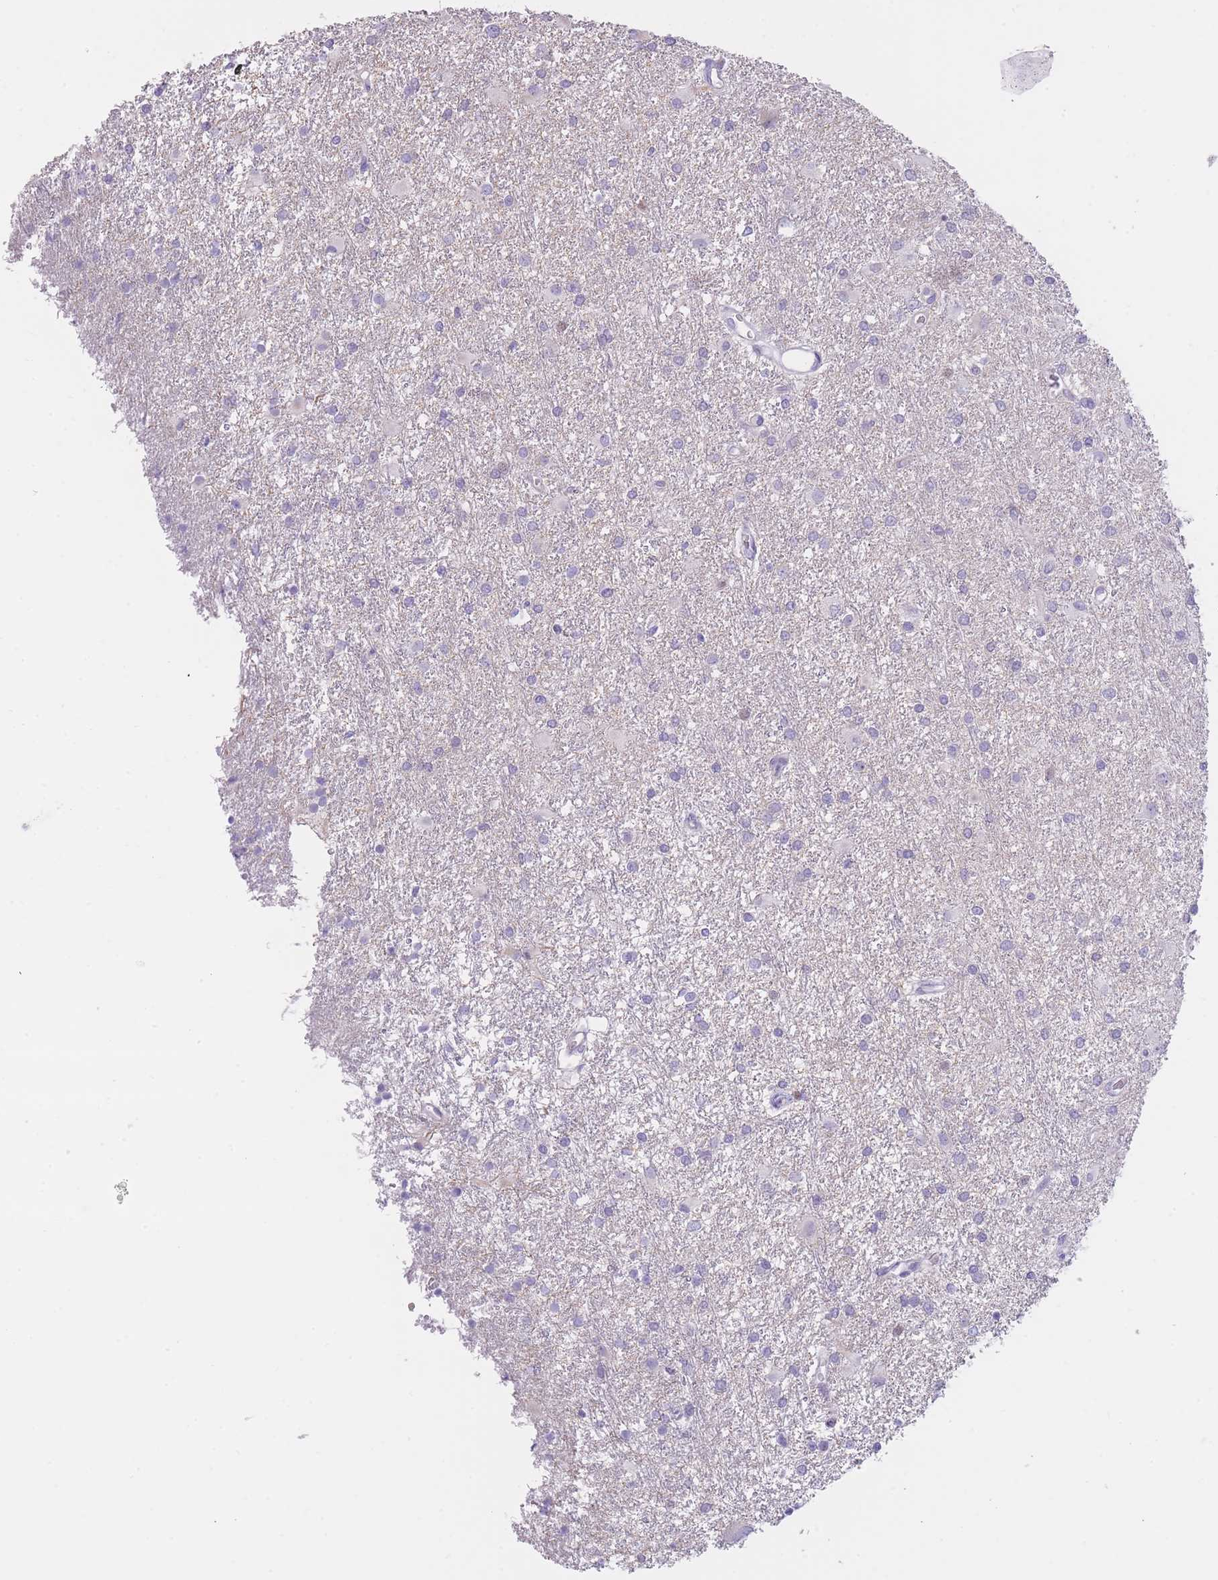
{"staining": {"intensity": "negative", "quantity": "none", "location": "none"}, "tissue": "glioma", "cell_type": "Tumor cells", "image_type": "cancer", "snomed": [{"axis": "morphology", "description": "Glioma, malignant, High grade"}, {"axis": "topography", "description": "Brain"}], "caption": "Tumor cells are negative for brown protein staining in high-grade glioma (malignant). Nuclei are stained in blue.", "gene": "IMPG1", "patient": {"sex": "female", "age": 50}}